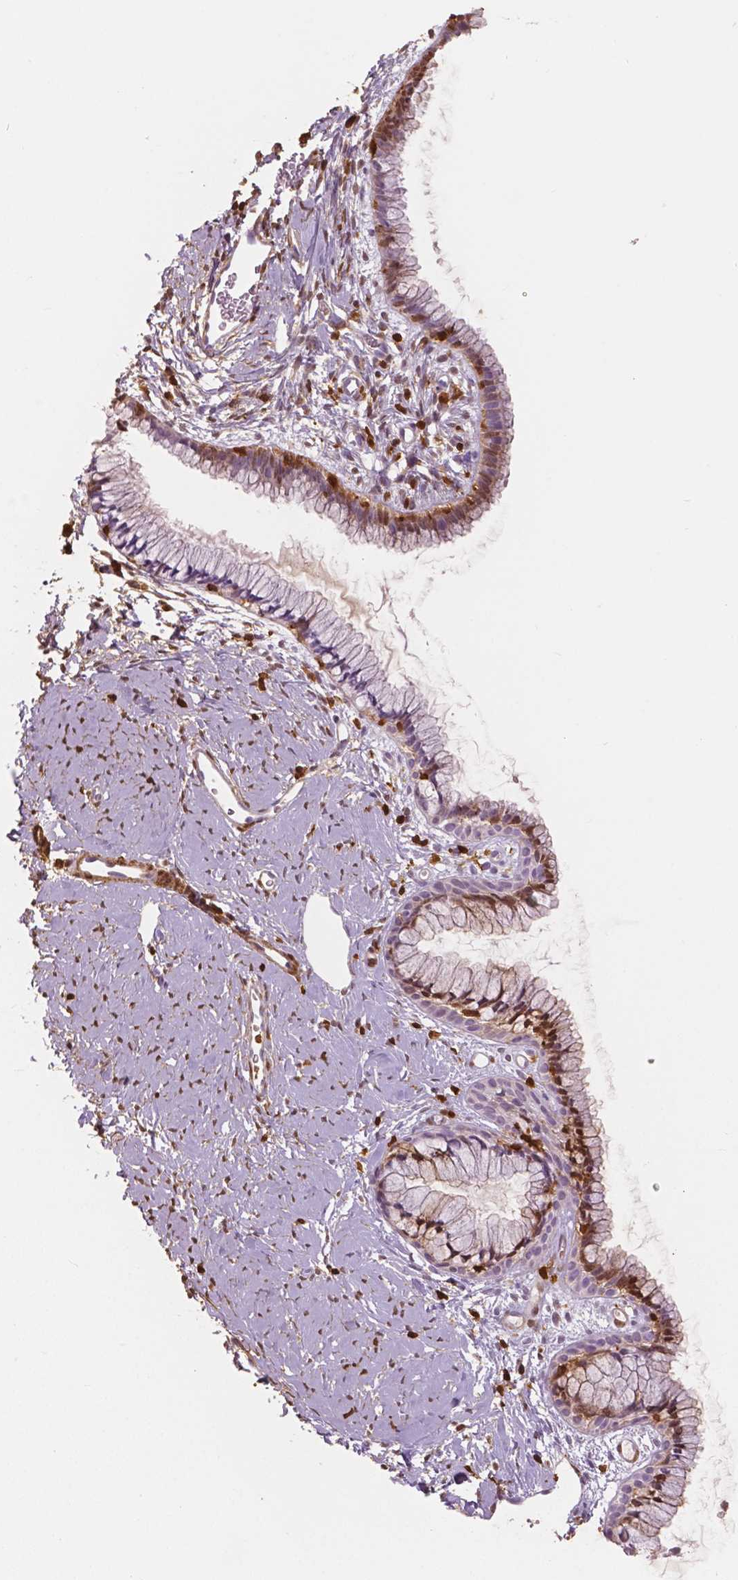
{"staining": {"intensity": "moderate", "quantity": "<25%", "location": "nuclear"}, "tissue": "cervix", "cell_type": "Glandular cells", "image_type": "normal", "snomed": [{"axis": "morphology", "description": "Normal tissue, NOS"}, {"axis": "topography", "description": "Cervix"}], "caption": "Immunohistochemical staining of unremarkable human cervix shows low levels of moderate nuclear positivity in about <25% of glandular cells.", "gene": "S100A4", "patient": {"sex": "female", "age": 40}}